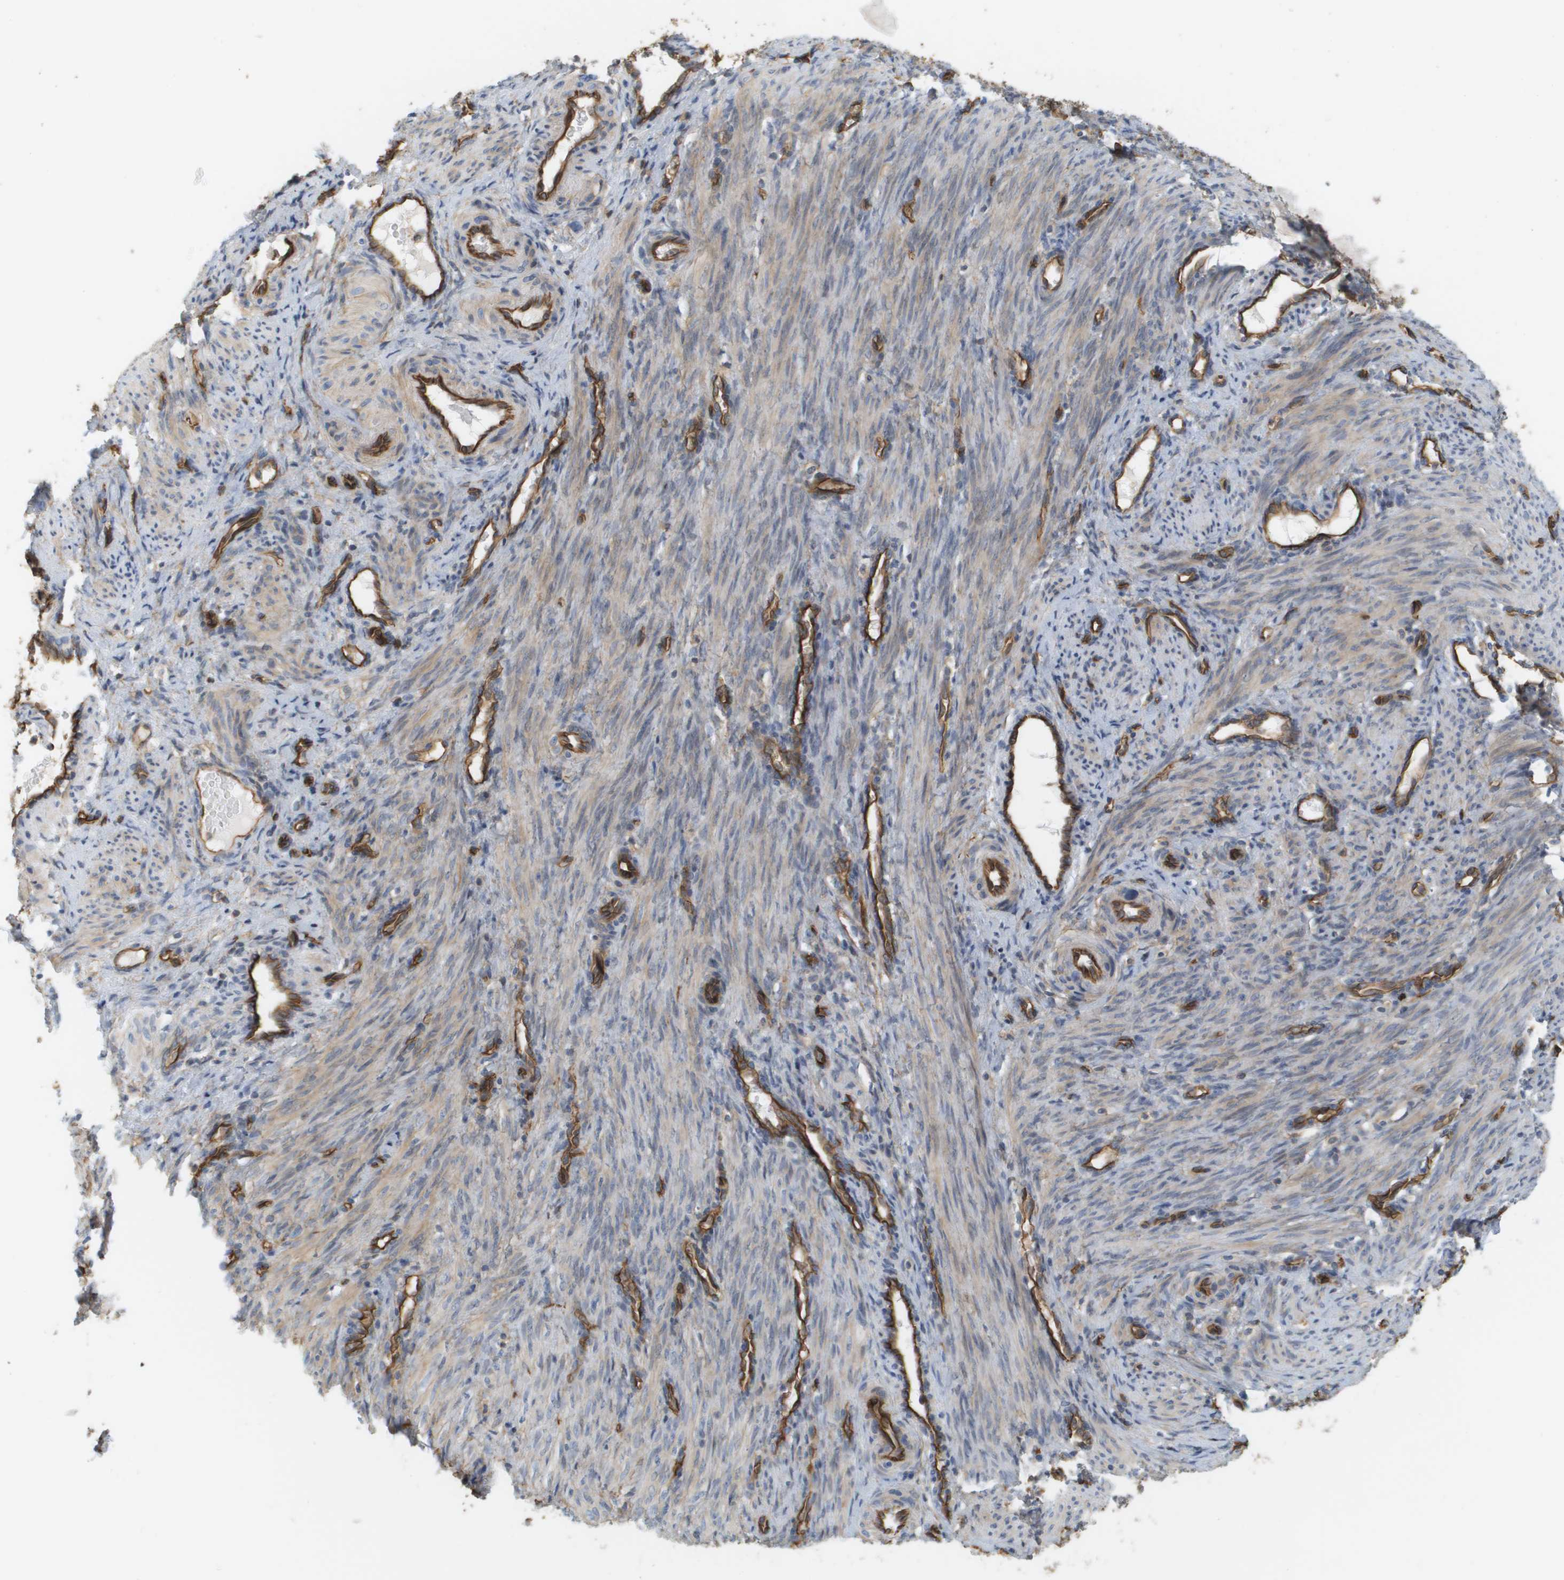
{"staining": {"intensity": "weak", "quantity": ">75%", "location": "cytoplasmic/membranous"}, "tissue": "smooth muscle", "cell_type": "Smooth muscle cells", "image_type": "normal", "snomed": [{"axis": "morphology", "description": "Normal tissue, NOS"}, {"axis": "topography", "description": "Endometrium"}], "caption": "Immunohistochemistry (IHC) of benign human smooth muscle reveals low levels of weak cytoplasmic/membranous expression in about >75% of smooth muscle cells.", "gene": "SGMS2", "patient": {"sex": "female", "age": 33}}